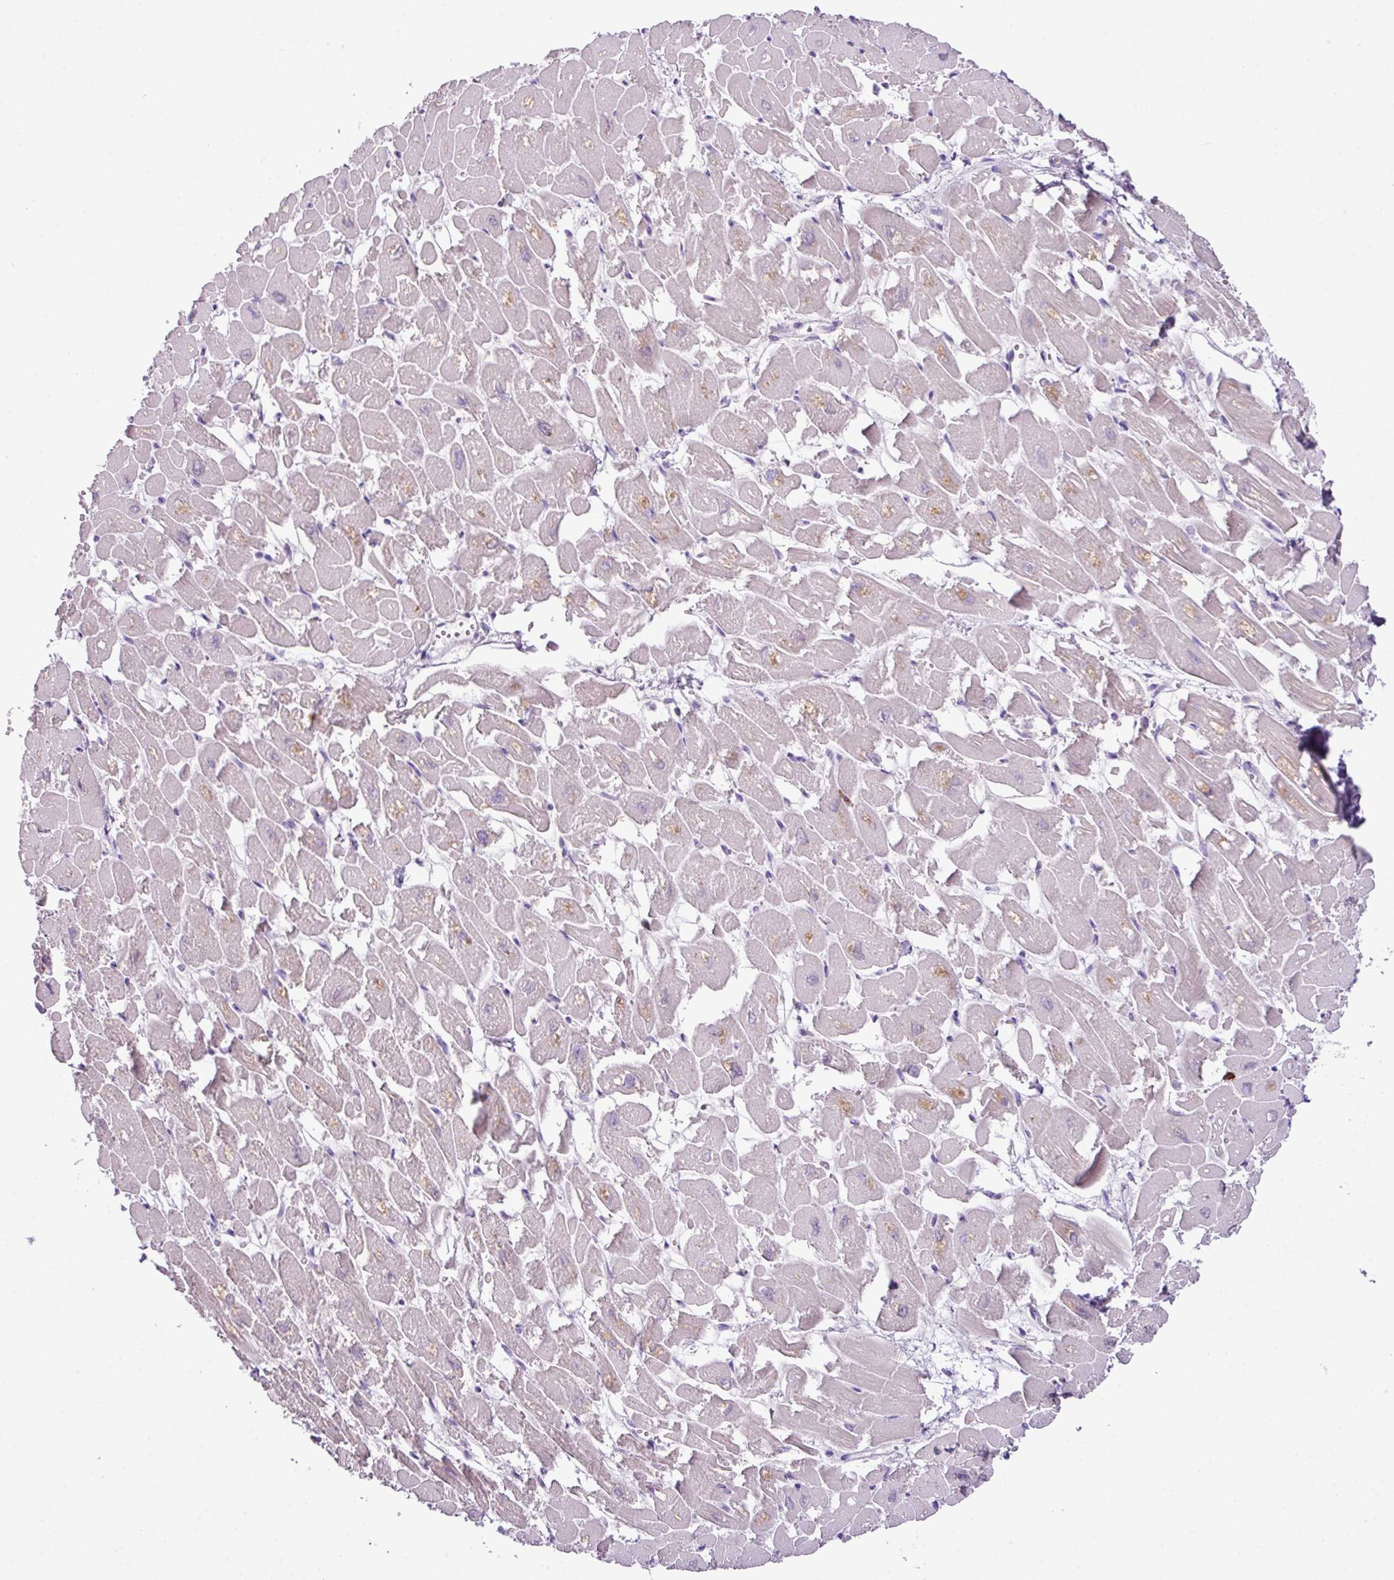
{"staining": {"intensity": "weak", "quantity": "<25%", "location": "cytoplasmic/membranous"}, "tissue": "heart muscle", "cell_type": "Cardiomyocytes", "image_type": "normal", "snomed": [{"axis": "morphology", "description": "Normal tissue, NOS"}, {"axis": "topography", "description": "Heart"}], "caption": "Heart muscle stained for a protein using IHC exhibits no expression cardiomyocytes.", "gene": "HTR3E", "patient": {"sex": "male", "age": 54}}